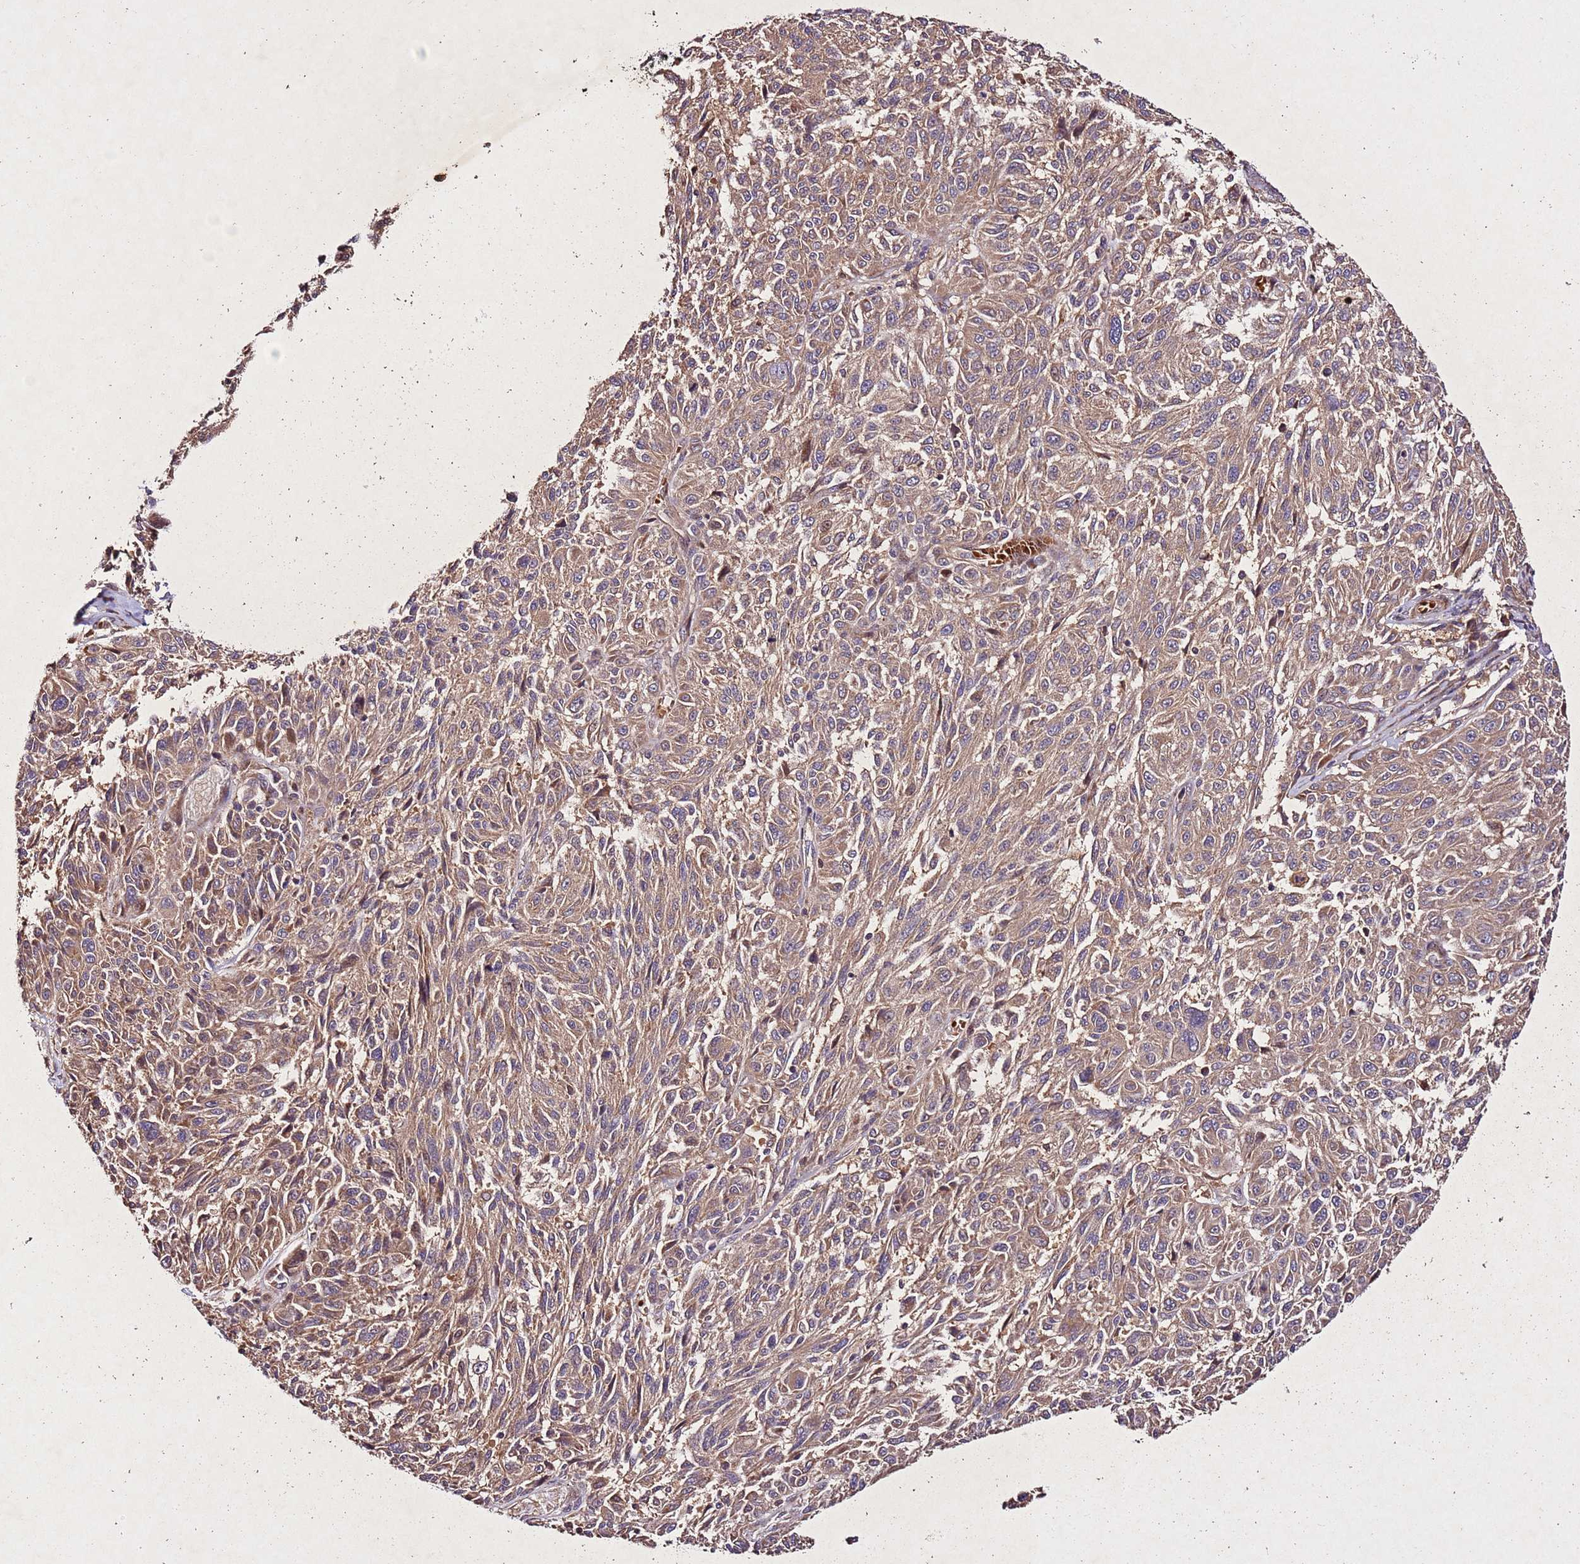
{"staining": {"intensity": "moderate", "quantity": ">75%", "location": "cytoplasmic/membranous"}, "tissue": "melanoma", "cell_type": "Tumor cells", "image_type": "cancer", "snomed": [{"axis": "morphology", "description": "Malignant melanoma, NOS"}, {"axis": "topography", "description": "Skin"}], "caption": "Immunohistochemical staining of human malignant melanoma demonstrates medium levels of moderate cytoplasmic/membranous expression in about >75% of tumor cells.", "gene": "PTMA", "patient": {"sex": "male", "age": 53}}